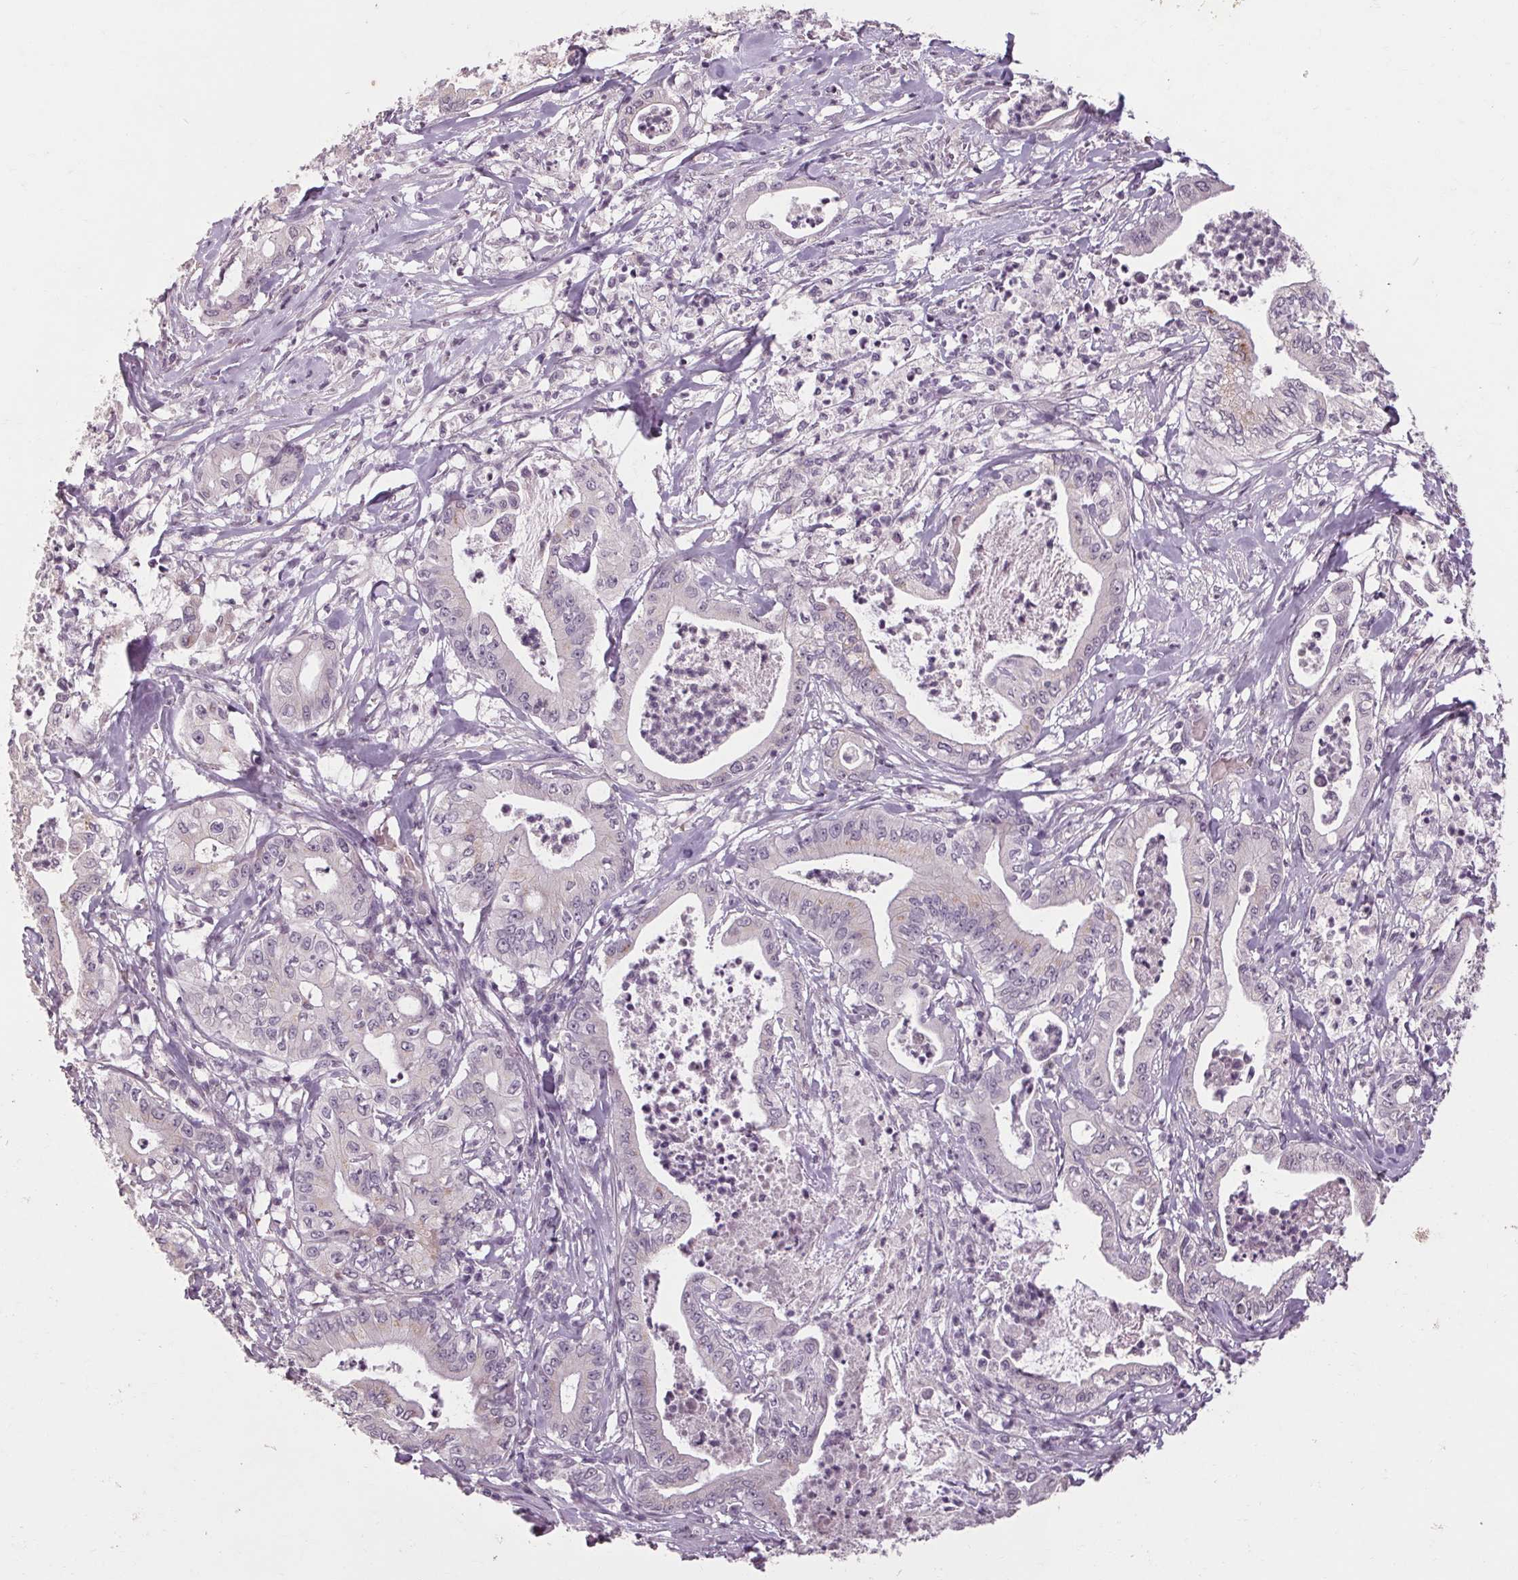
{"staining": {"intensity": "negative", "quantity": "none", "location": "none"}, "tissue": "pancreatic cancer", "cell_type": "Tumor cells", "image_type": "cancer", "snomed": [{"axis": "morphology", "description": "Adenocarcinoma, NOS"}, {"axis": "topography", "description": "Pancreas"}], "caption": "Micrograph shows no significant protein expression in tumor cells of pancreatic cancer (adenocarcinoma). (DAB (3,3'-diaminobenzidine) IHC visualized using brightfield microscopy, high magnification).", "gene": "POMC", "patient": {"sex": "male", "age": 71}}